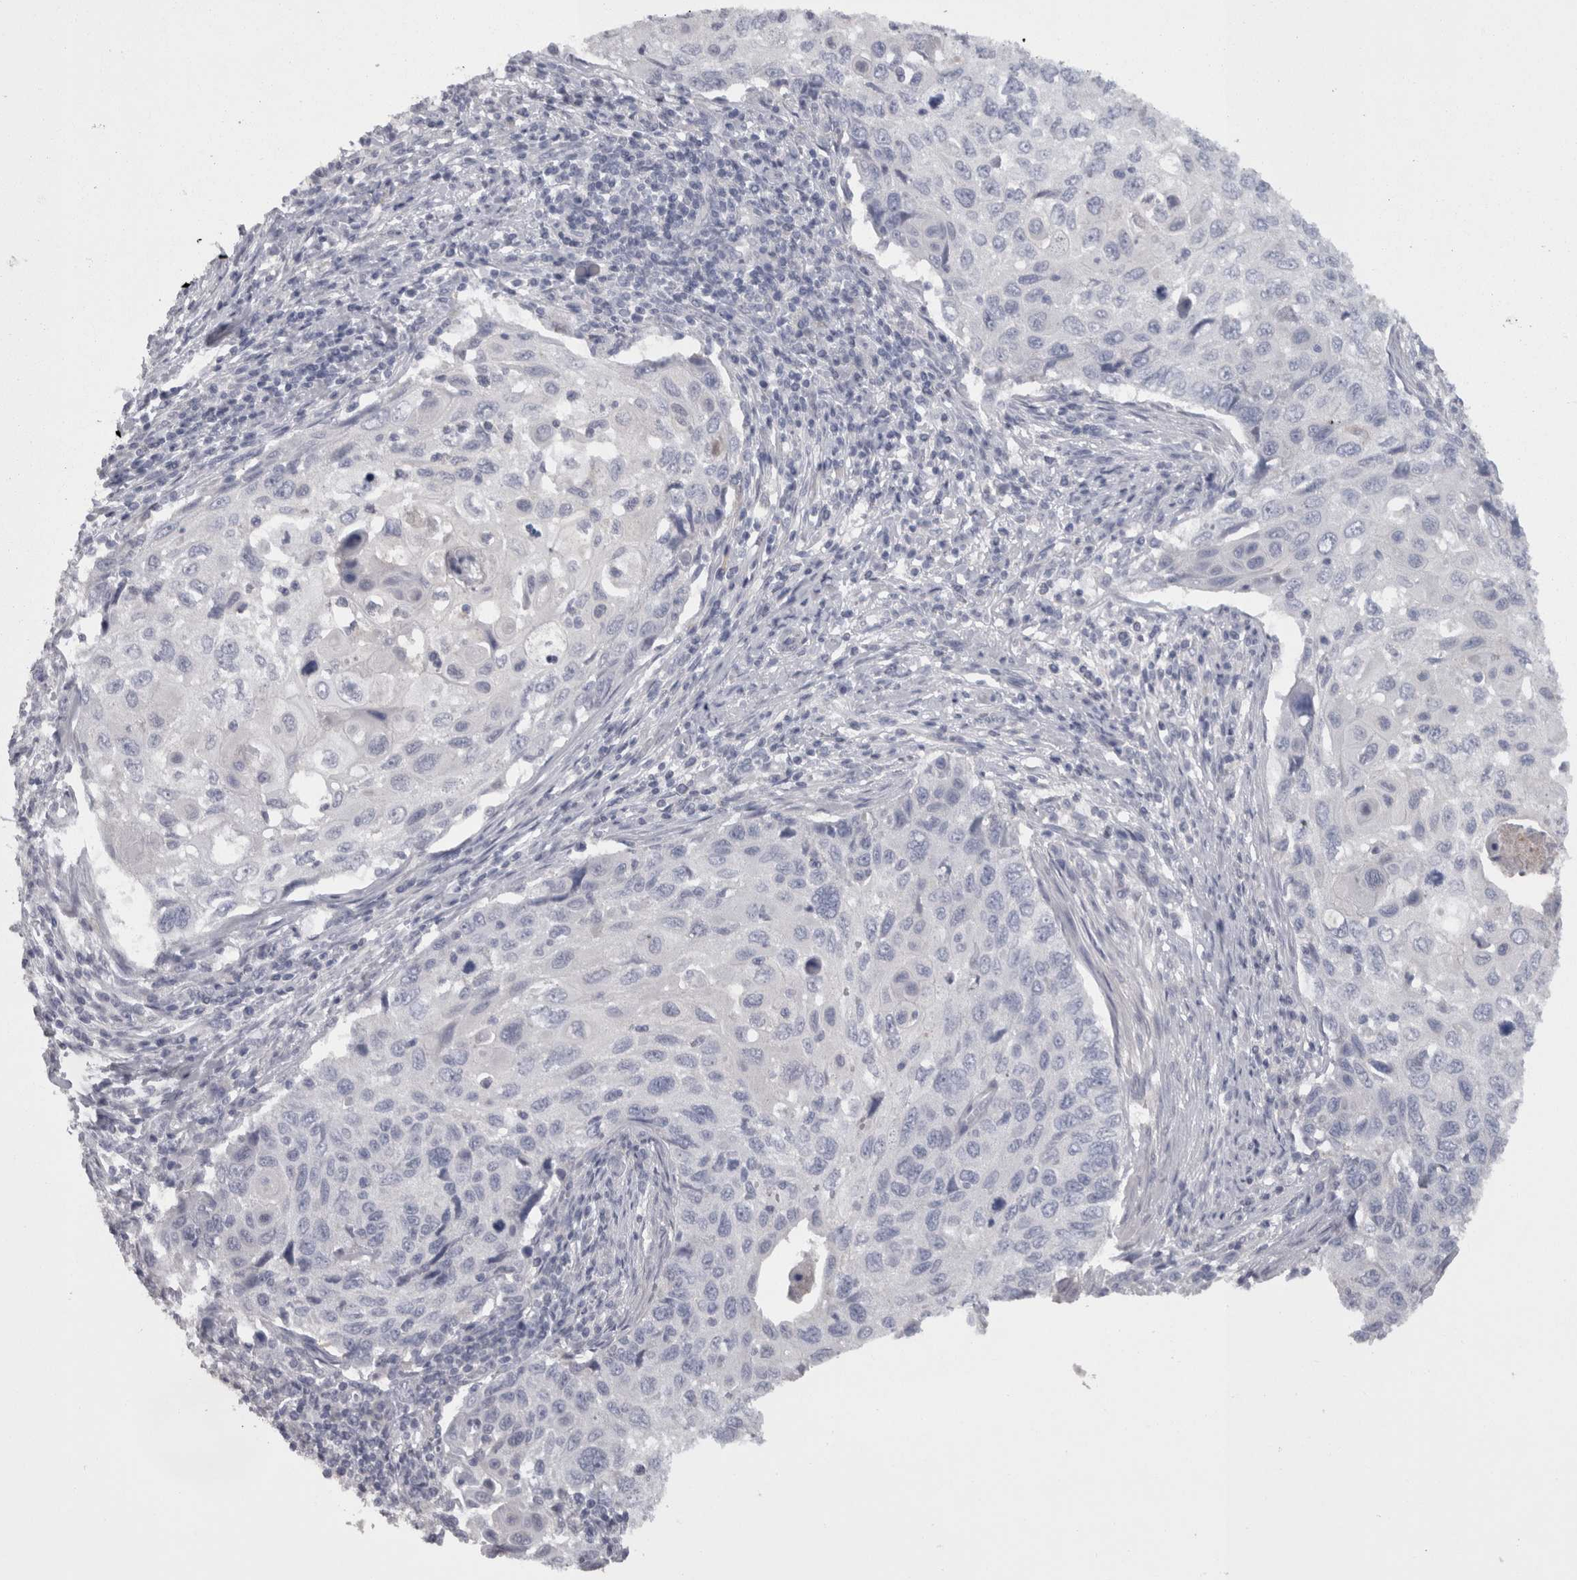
{"staining": {"intensity": "negative", "quantity": "none", "location": "none"}, "tissue": "cervical cancer", "cell_type": "Tumor cells", "image_type": "cancer", "snomed": [{"axis": "morphology", "description": "Squamous cell carcinoma, NOS"}, {"axis": "topography", "description": "Cervix"}], "caption": "This image is of cervical cancer stained with immunohistochemistry to label a protein in brown with the nuclei are counter-stained blue. There is no positivity in tumor cells.", "gene": "CAMK2D", "patient": {"sex": "female", "age": 70}}